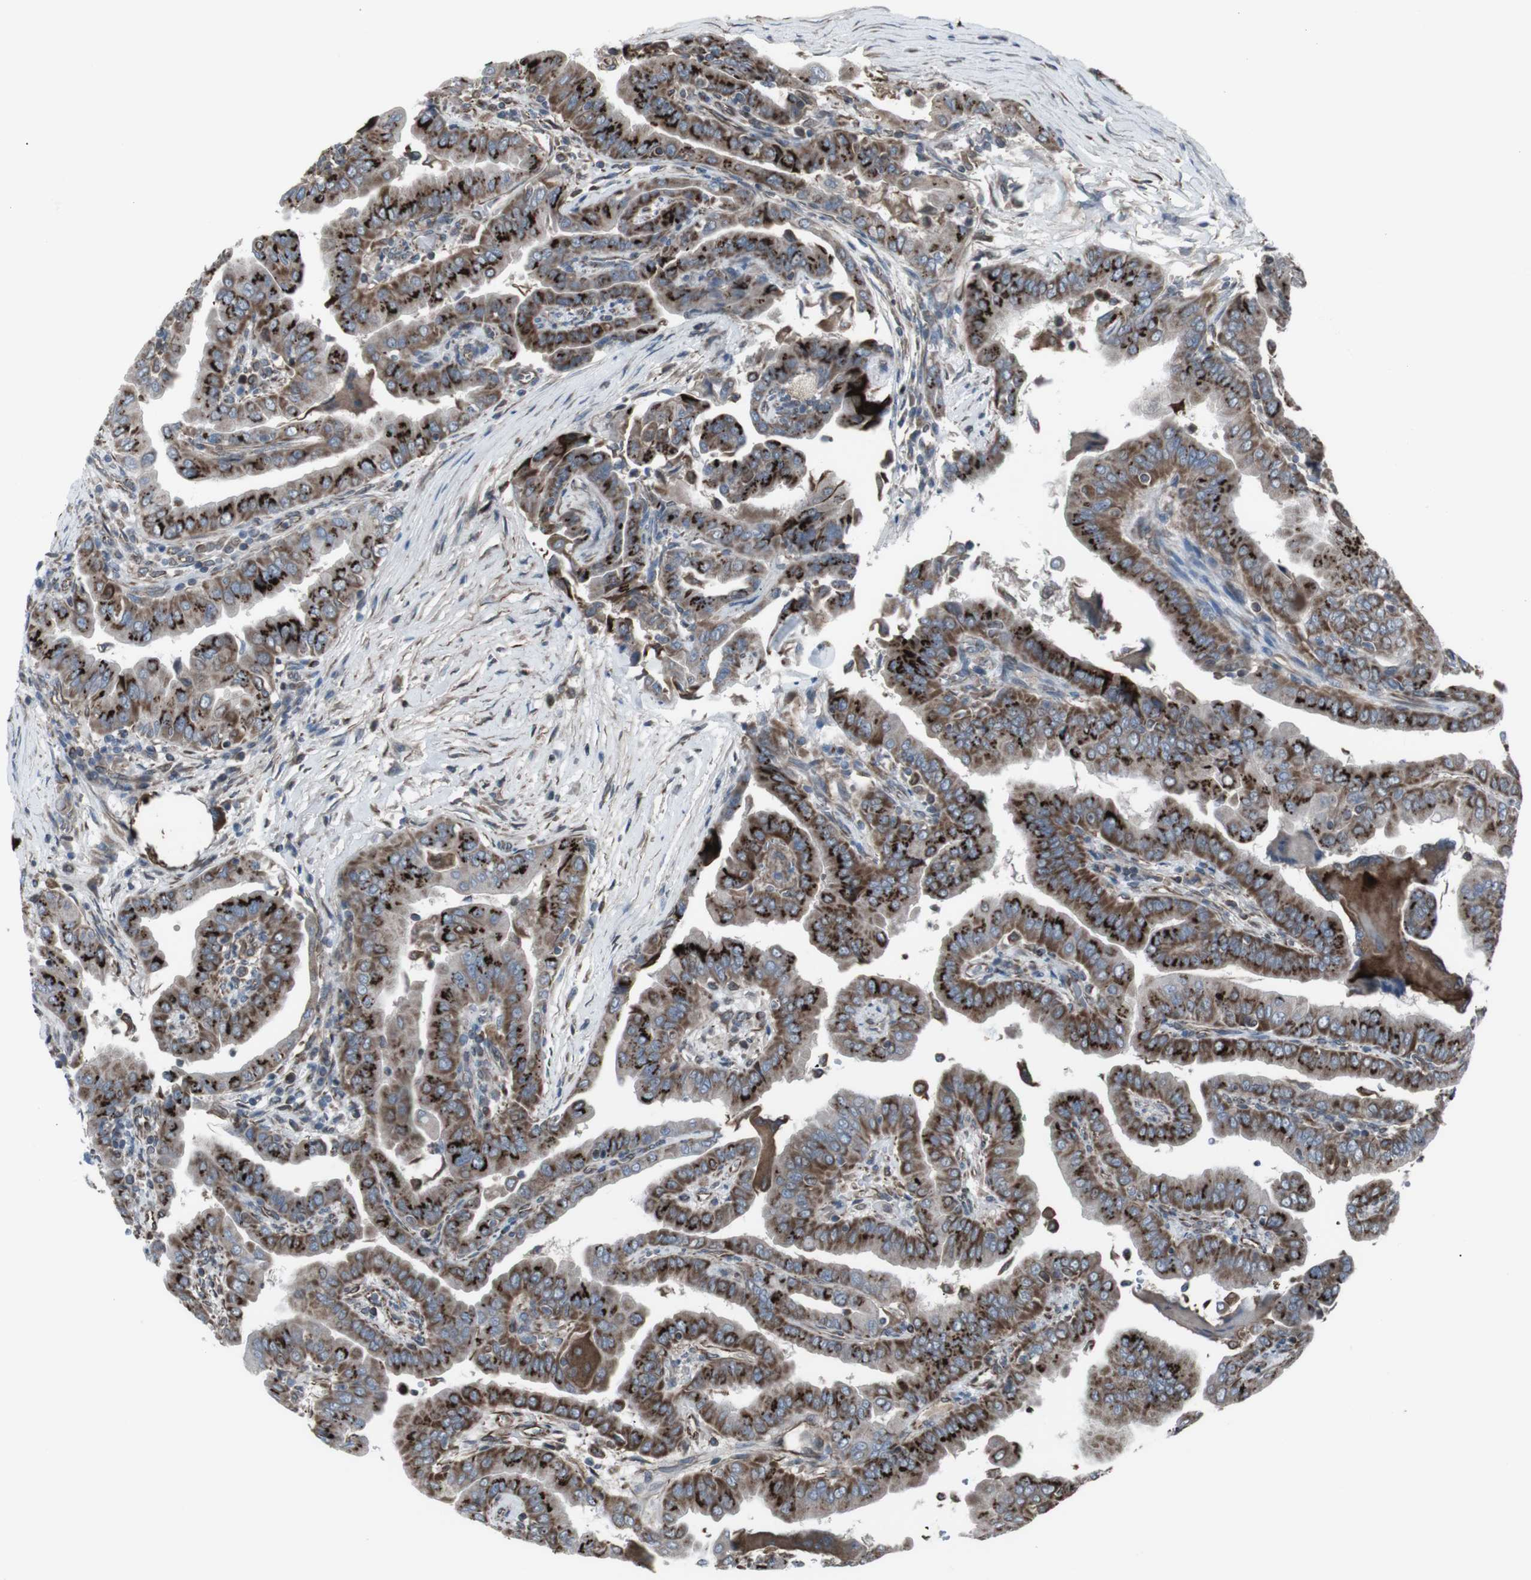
{"staining": {"intensity": "strong", "quantity": ">75%", "location": "cytoplasmic/membranous"}, "tissue": "thyroid cancer", "cell_type": "Tumor cells", "image_type": "cancer", "snomed": [{"axis": "morphology", "description": "Papillary adenocarcinoma, NOS"}, {"axis": "topography", "description": "Thyroid gland"}], "caption": "Thyroid cancer (papillary adenocarcinoma) stained with immunohistochemistry displays strong cytoplasmic/membranous staining in approximately >75% of tumor cells.", "gene": "TMEM141", "patient": {"sex": "male", "age": 33}}